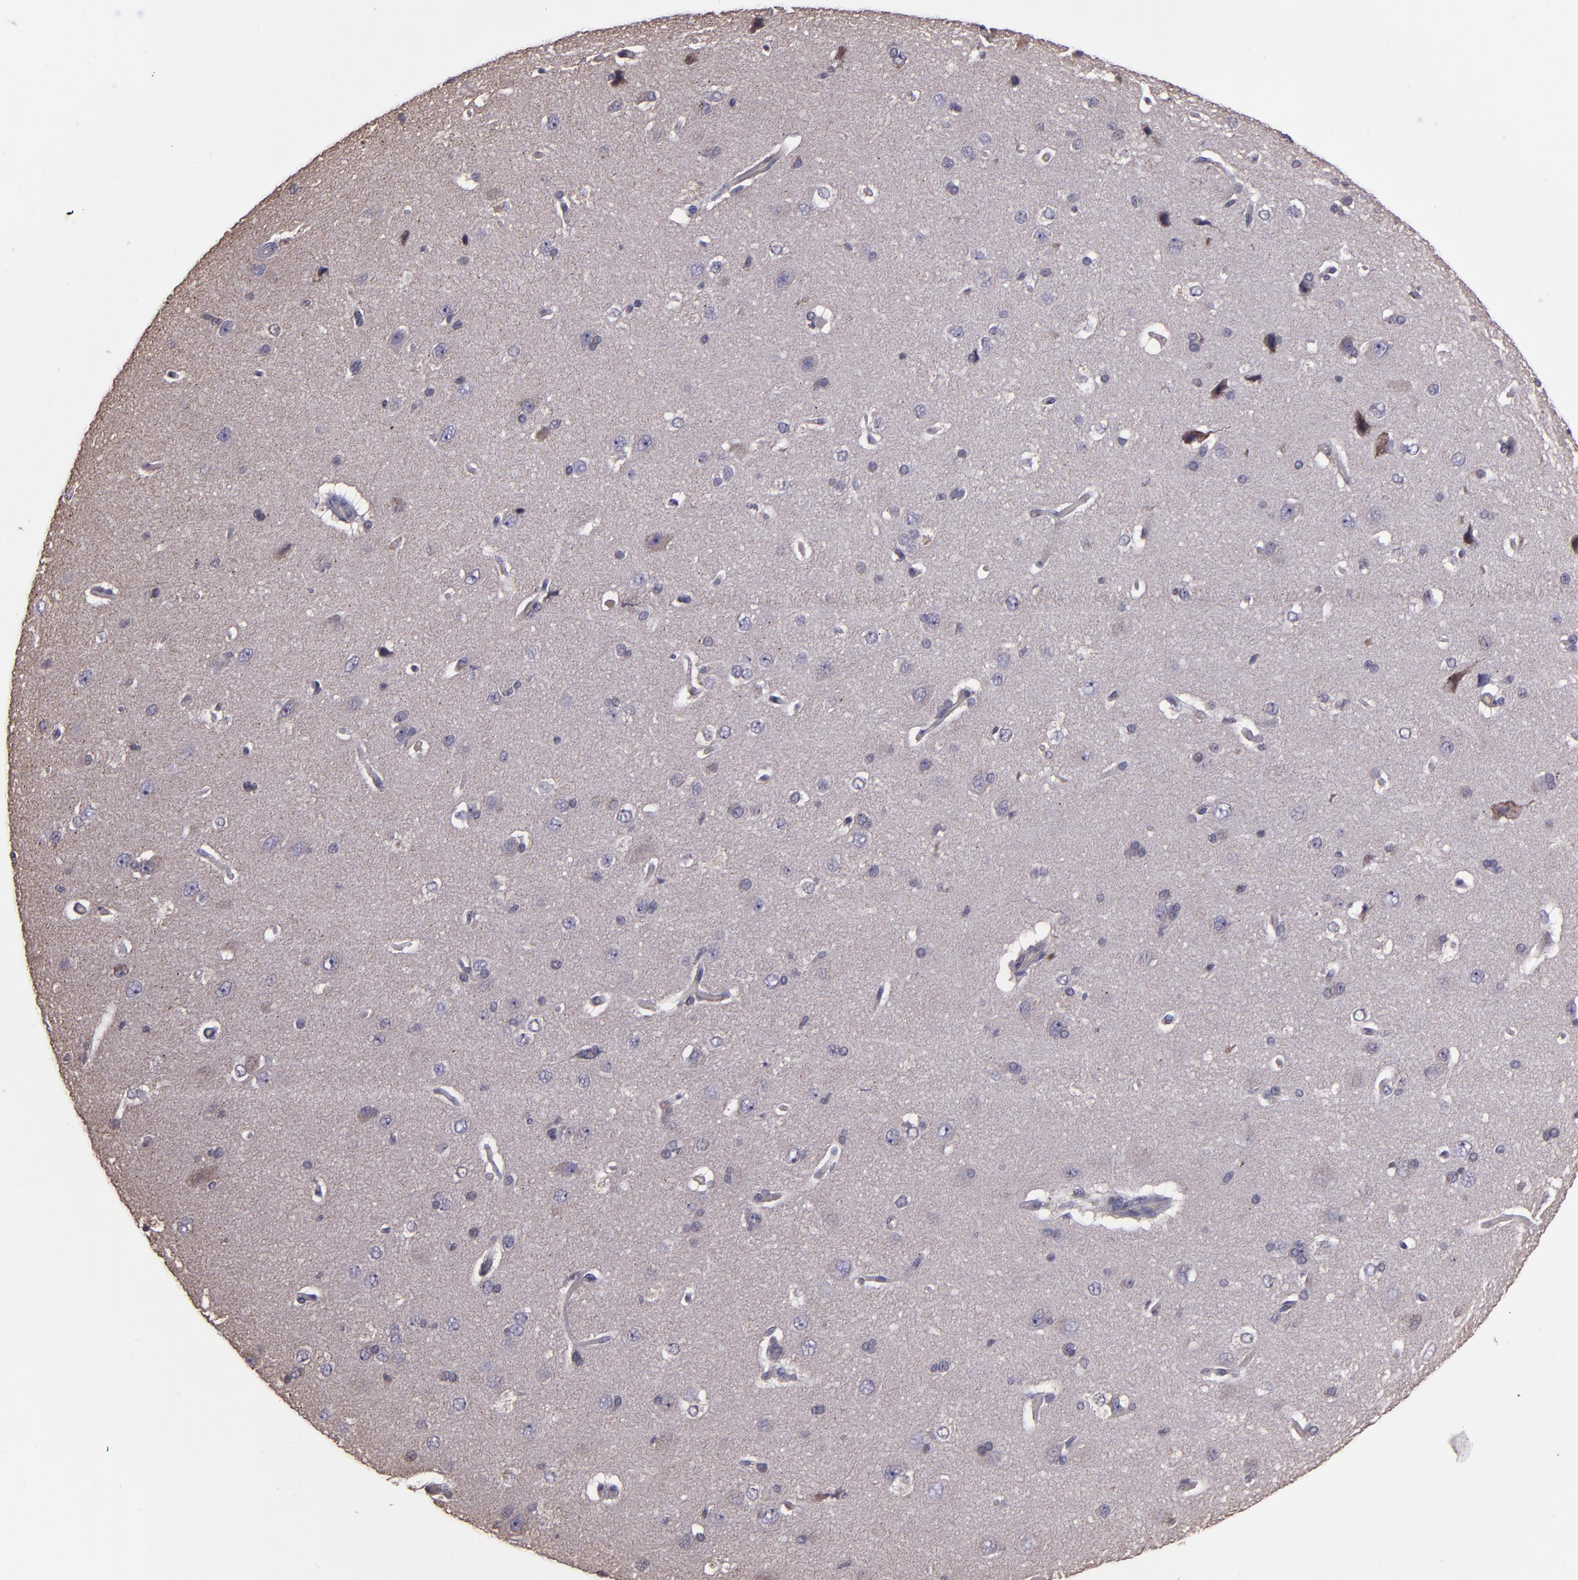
{"staining": {"intensity": "moderate", "quantity": "25%-75%", "location": "cytoplasmic/membranous"}, "tissue": "cerebral cortex", "cell_type": "Endothelial cells", "image_type": "normal", "snomed": [{"axis": "morphology", "description": "Normal tissue, NOS"}, {"axis": "topography", "description": "Cerebral cortex"}], "caption": "Protein staining of normal cerebral cortex shows moderate cytoplasmic/membranous expression in approximately 25%-75% of endothelial cells.", "gene": "SERPINF2", "patient": {"sex": "female", "age": 45}}